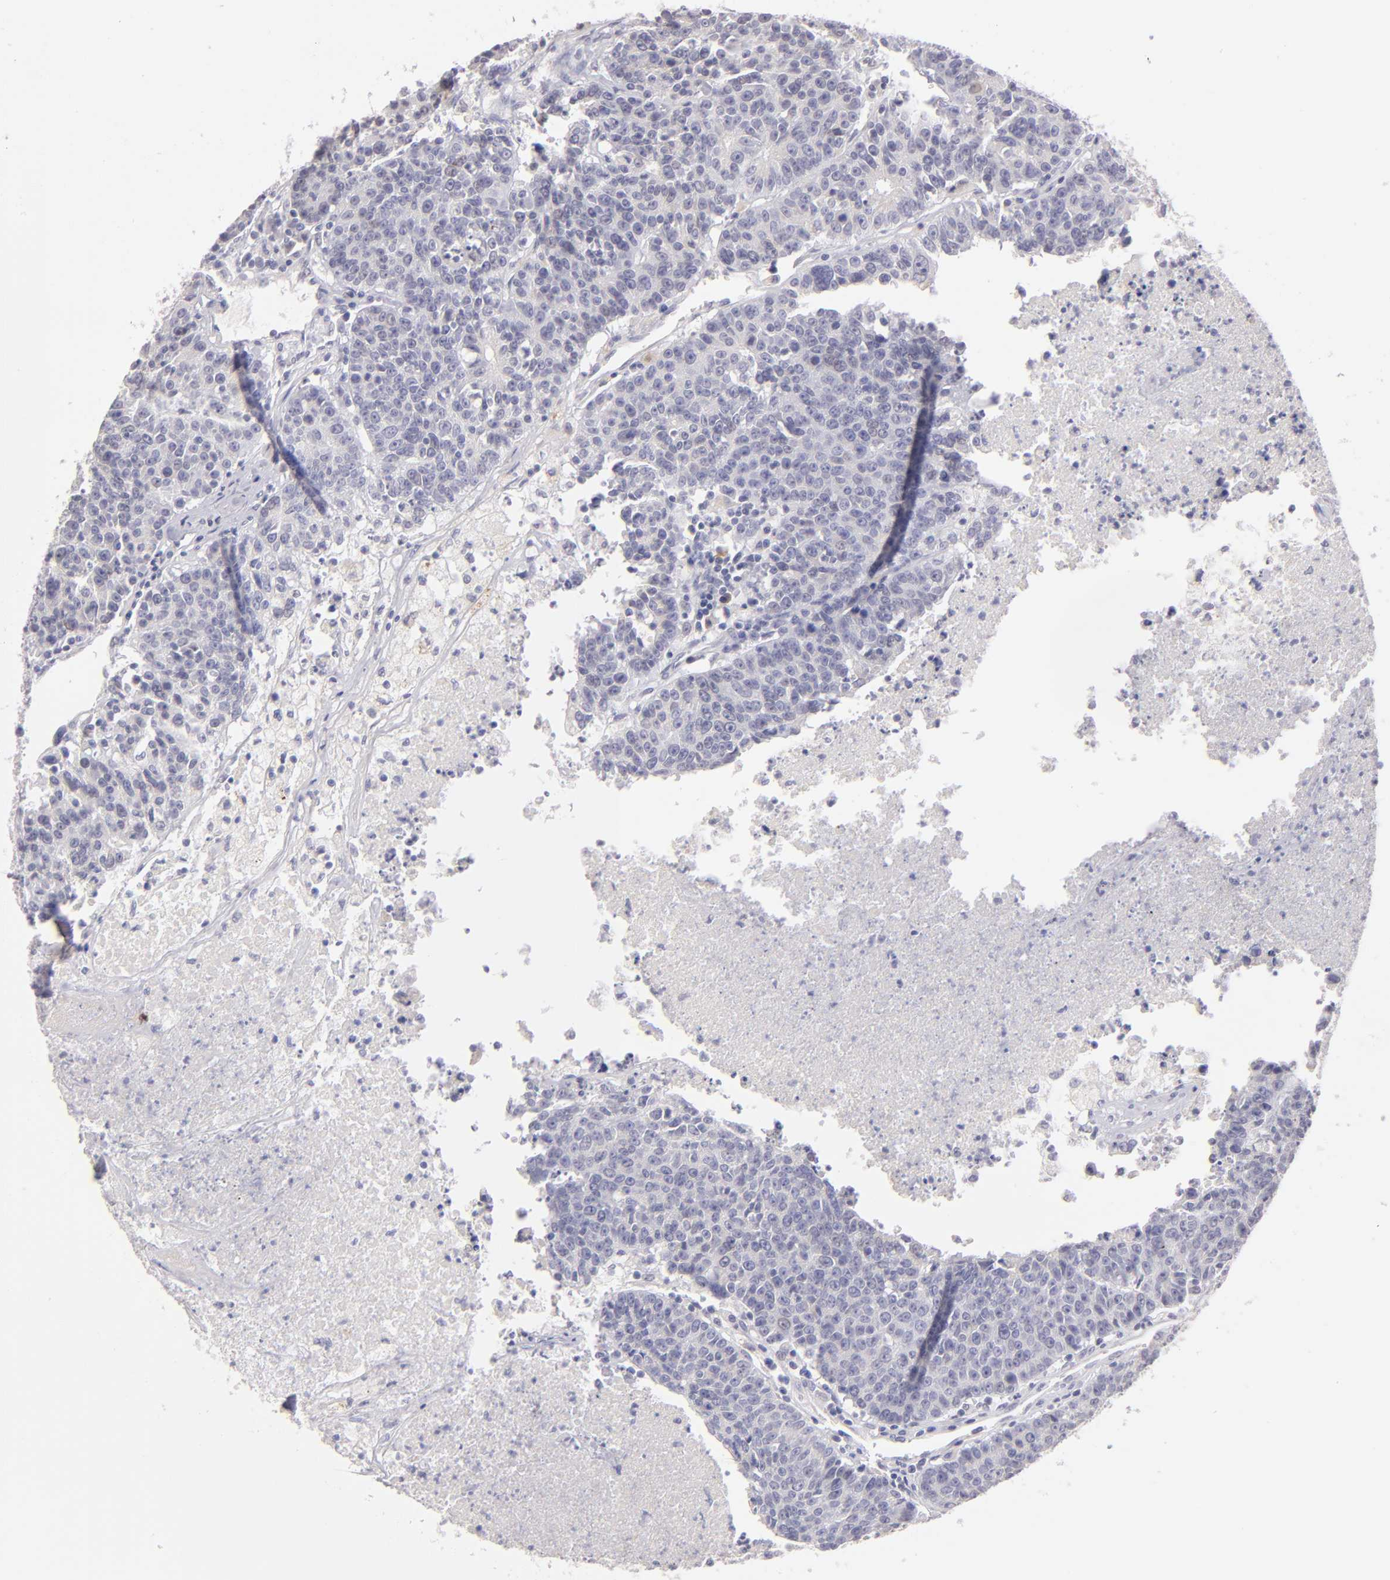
{"staining": {"intensity": "negative", "quantity": "none", "location": "none"}, "tissue": "colorectal cancer", "cell_type": "Tumor cells", "image_type": "cancer", "snomed": [{"axis": "morphology", "description": "Adenocarcinoma, NOS"}, {"axis": "topography", "description": "Colon"}], "caption": "Tumor cells are negative for protein expression in human colorectal adenocarcinoma. (DAB (3,3'-diaminobenzidine) immunohistochemistry, high magnification).", "gene": "TRAF3", "patient": {"sex": "female", "age": 53}}